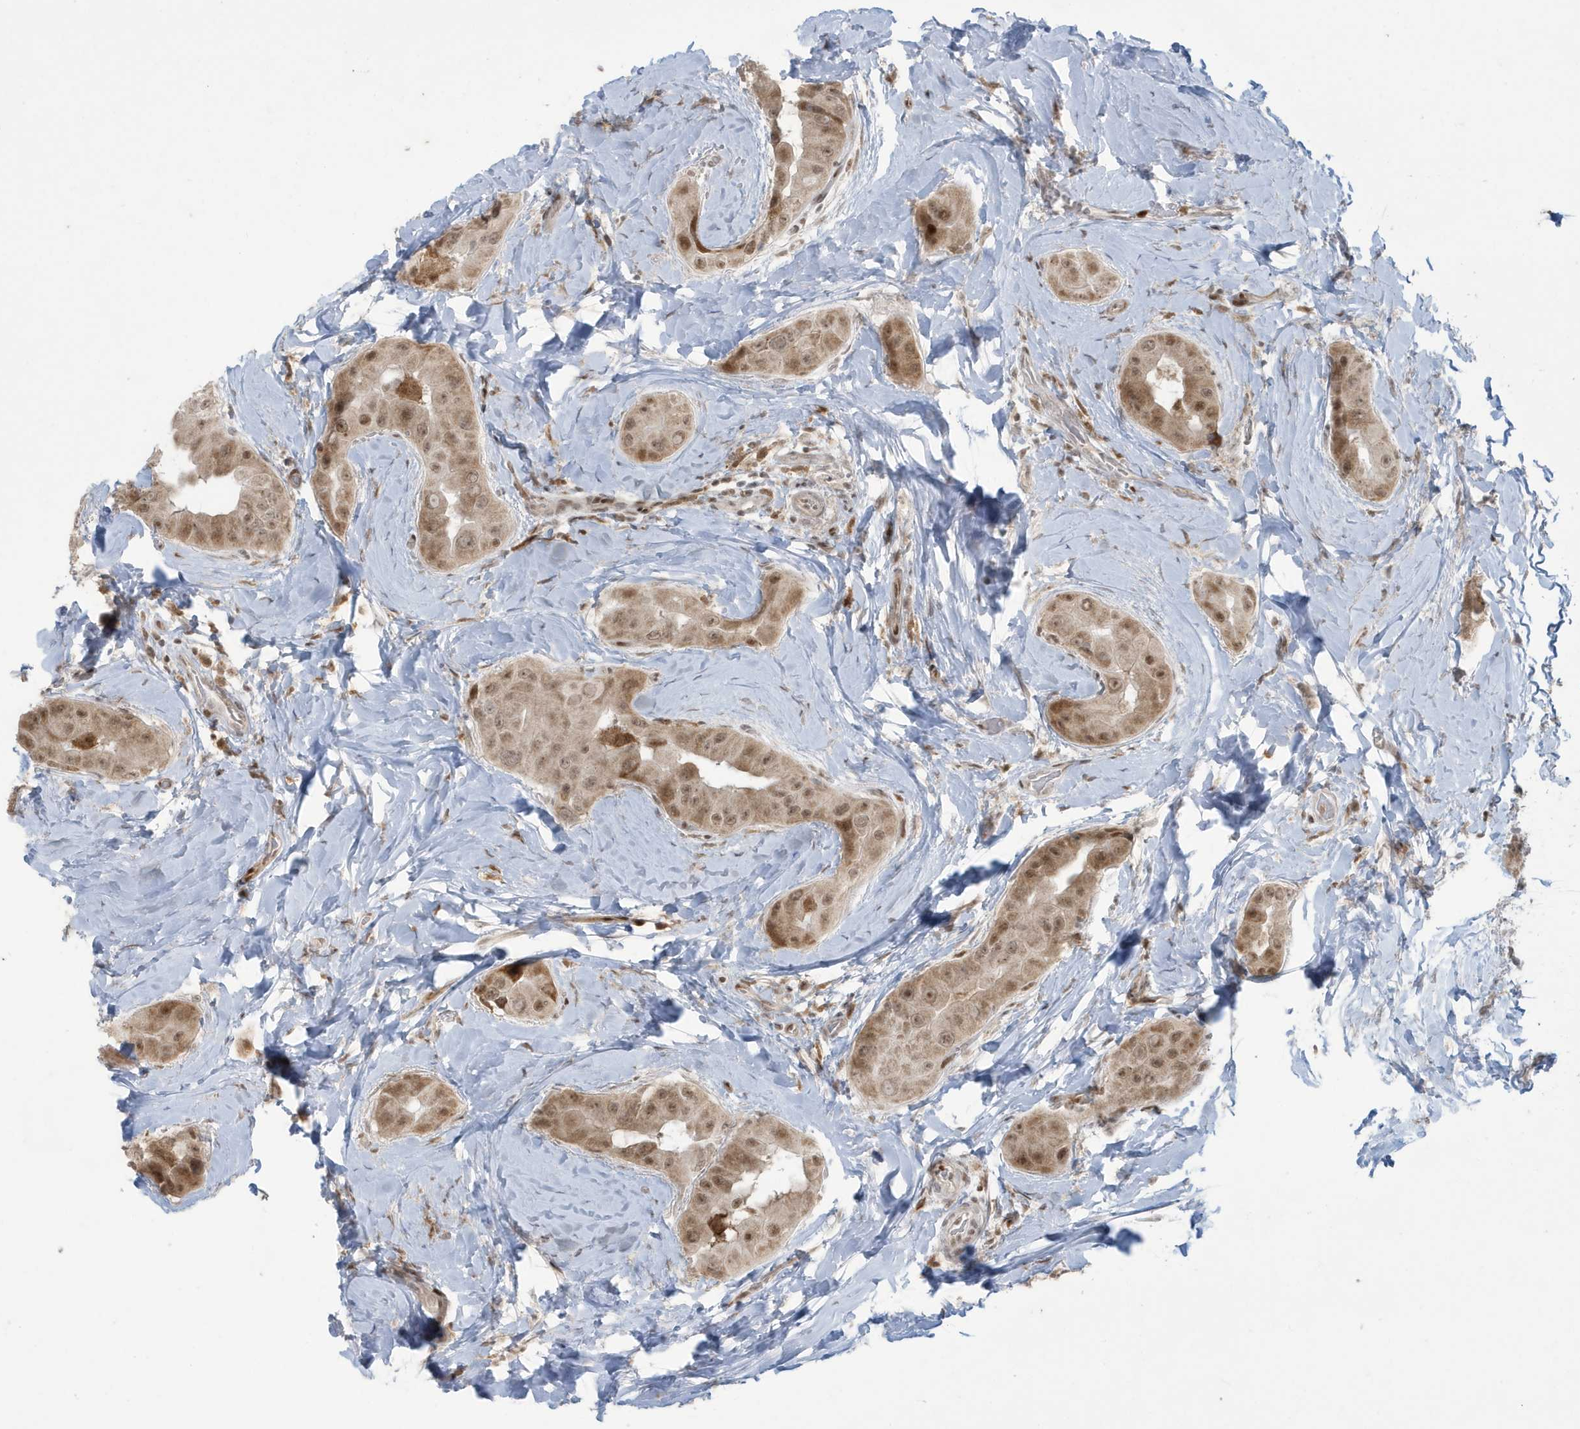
{"staining": {"intensity": "moderate", "quantity": ">75%", "location": "cytoplasmic/membranous,nuclear"}, "tissue": "thyroid cancer", "cell_type": "Tumor cells", "image_type": "cancer", "snomed": [{"axis": "morphology", "description": "Papillary adenocarcinoma, NOS"}, {"axis": "topography", "description": "Thyroid gland"}], "caption": "A brown stain shows moderate cytoplasmic/membranous and nuclear positivity of a protein in thyroid papillary adenocarcinoma tumor cells. Immunohistochemistry stains the protein of interest in brown and the nuclei are stained blue.", "gene": "C1orf52", "patient": {"sex": "male", "age": 33}}